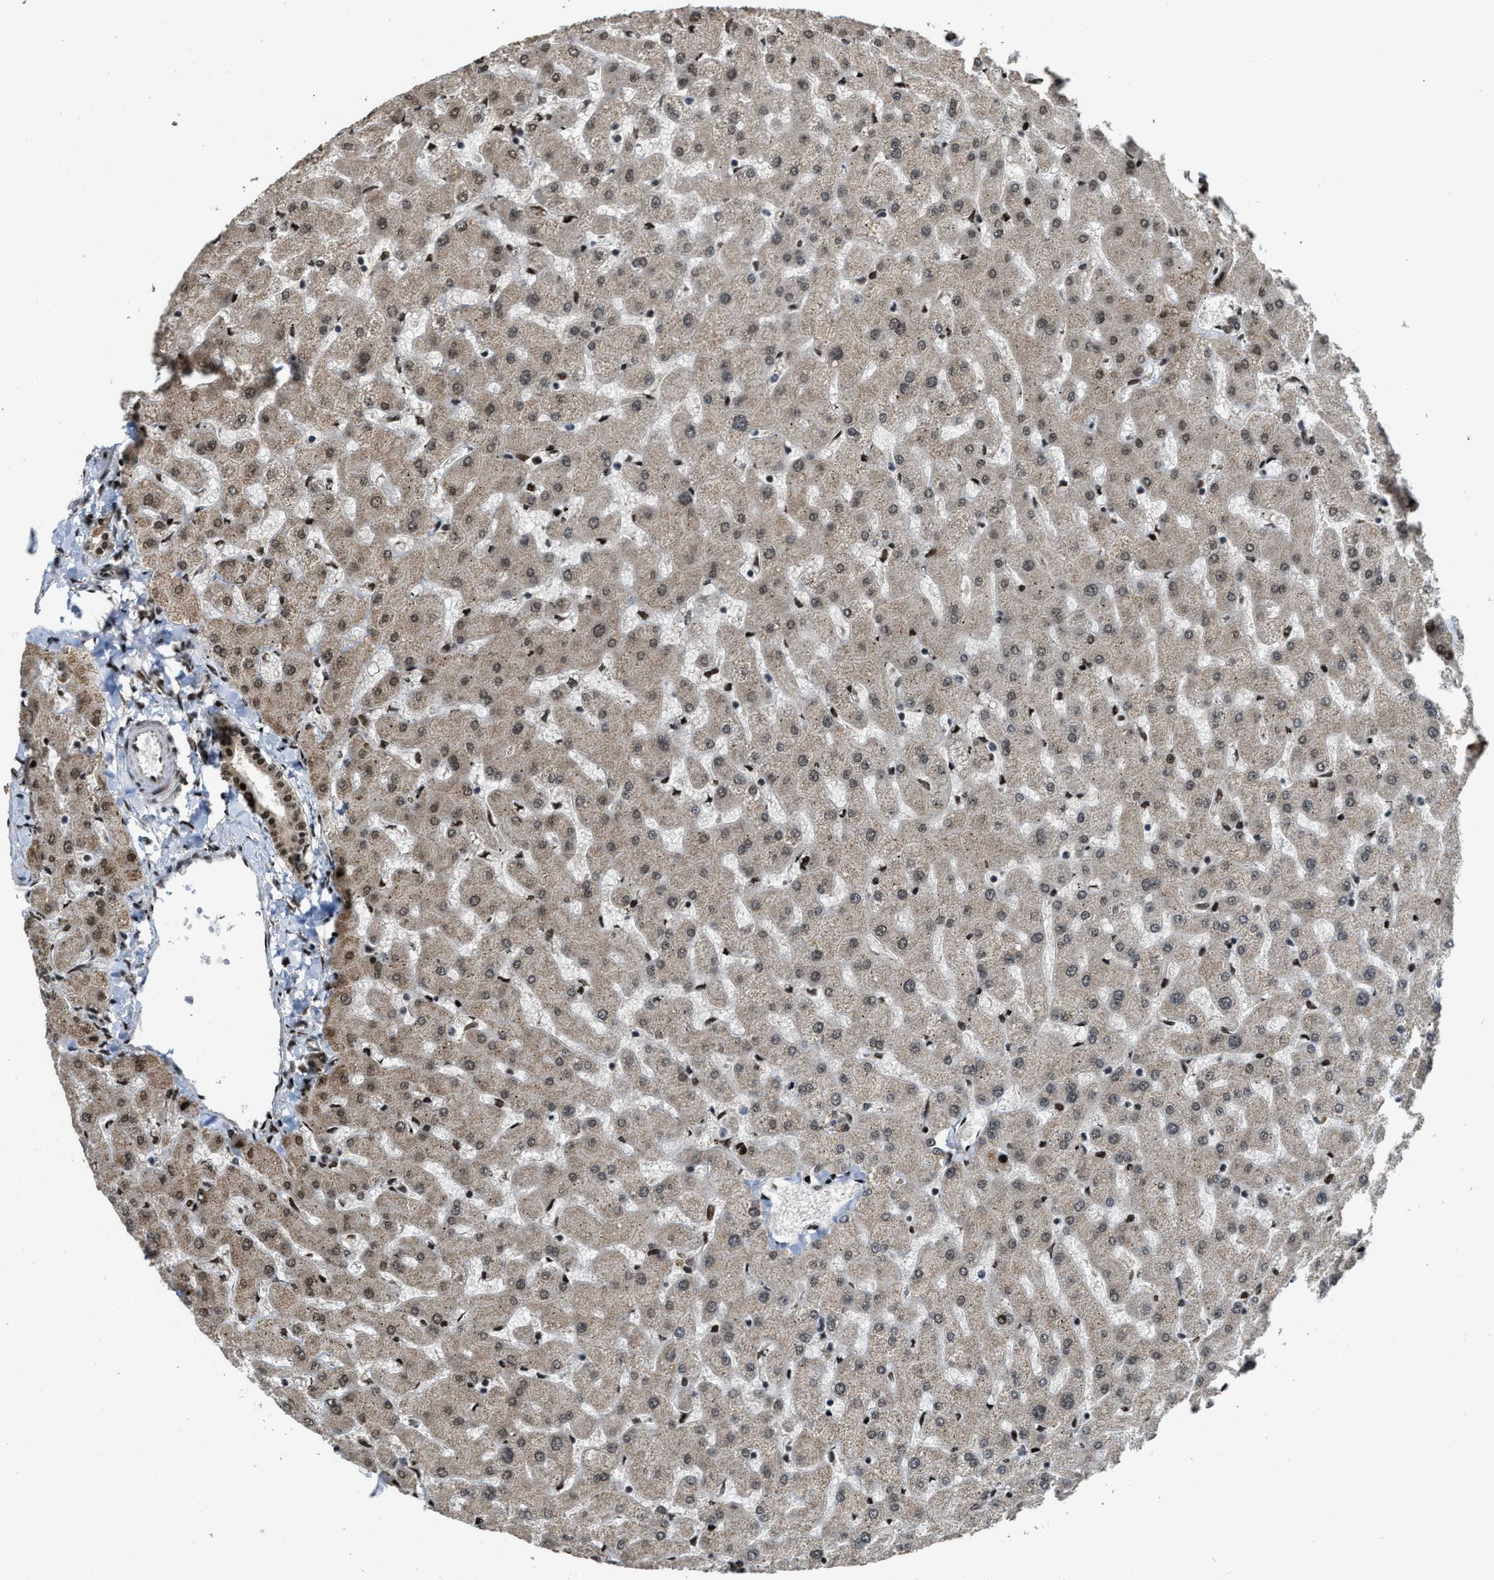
{"staining": {"intensity": "moderate", "quantity": ">75%", "location": "nuclear"}, "tissue": "liver", "cell_type": "Cholangiocytes", "image_type": "normal", "snomed": [{"axis": "morphology", "description": "Normal tissue, NOS"}, {"axis": "topography", "description": "Liver"}], "caption": "A brown stain labels moderate nuclear expression of a protein in cholangiocytes of normal liver.", "gene": "SERTAD2", "patient": {"sex": "female", "age": 63}}